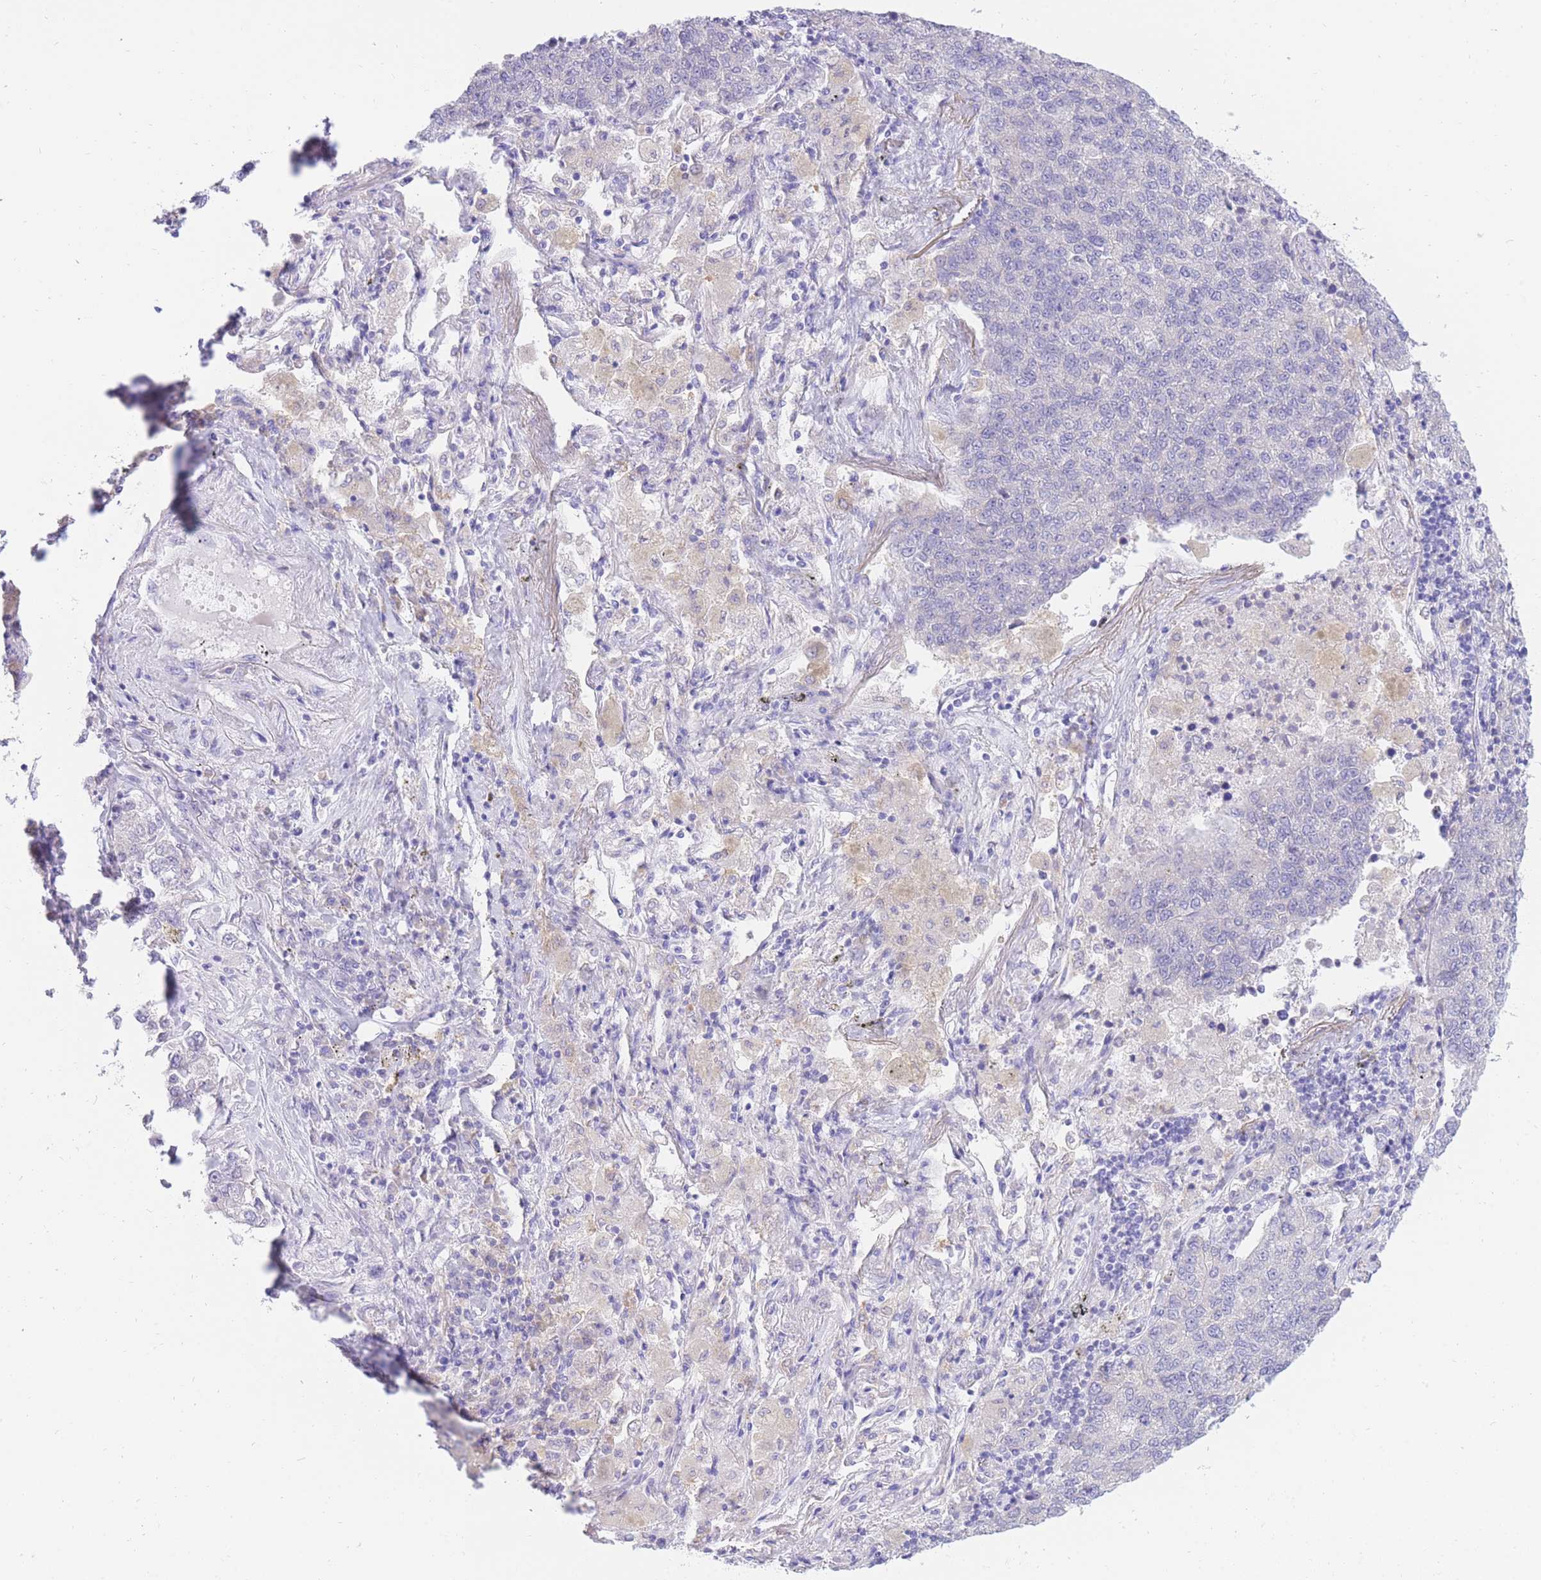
{"staining": {"intensity": "negative", "quantity": "none", "location": "none"}, "tissue": "lung cancer", "cell_type": "Tumor cells", "image_type": "cancer", "snomed": [{"axis": "morphology", "description": "Adenocarcinoma, NOS"}, {"axis": "topography", "description": "Lung"}], "caption": "The photomicrograph reveals no significant positivity in tumor cells of lung cancer.", "gene": "SSUH2", "patient": {"sex": "male", "age": 49}}